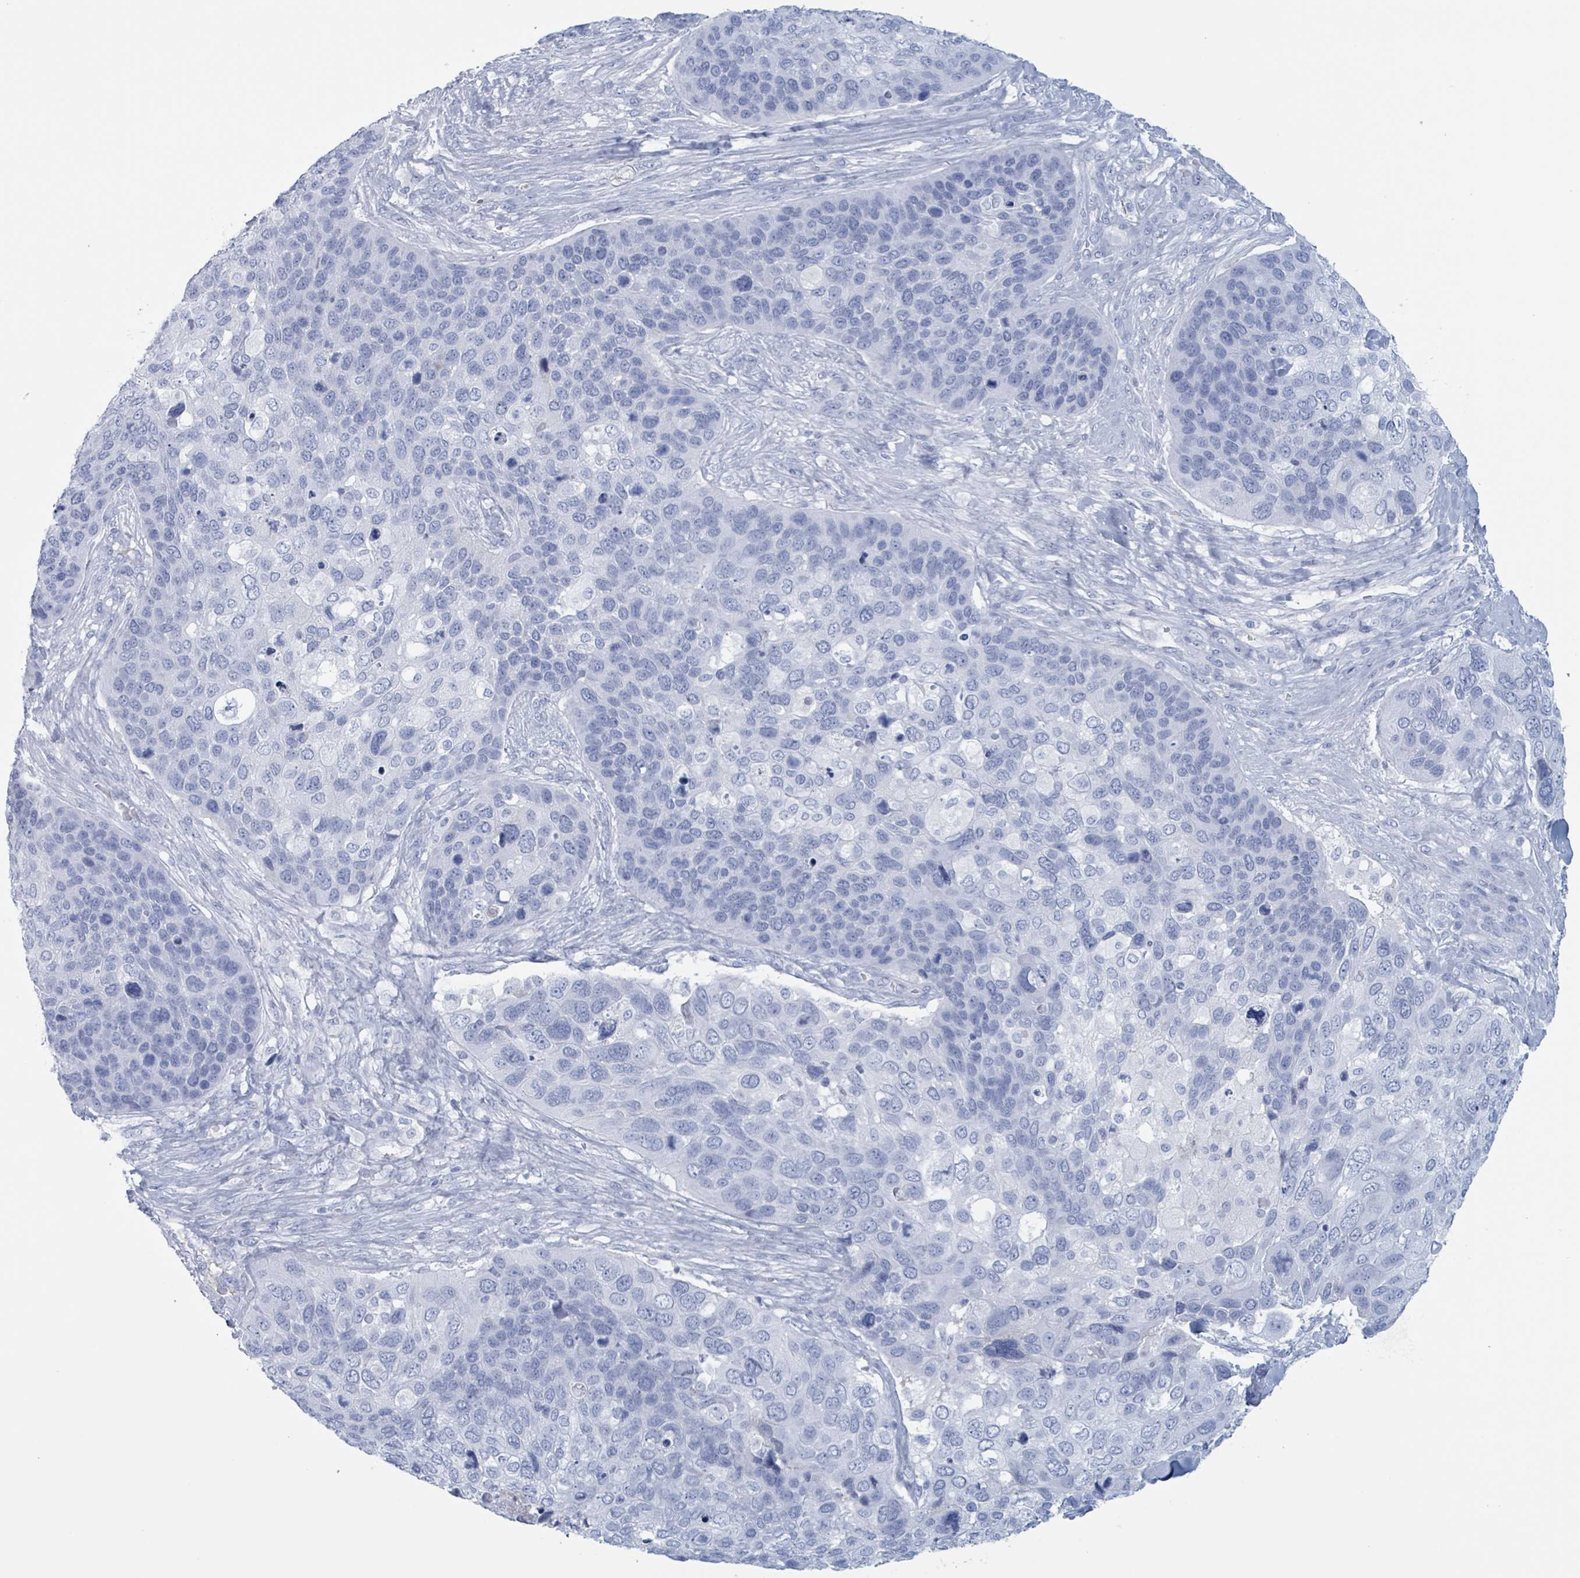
{"staining": {"intensity": "negative", "quantity": "none", "location": "none"}, "tissue": "skin cancer", "cell_type": "Tumor cells", "image_type": "cancer", "snomed": [{"axis": "morphology", "description": "Basal cell carcinoma"}, {"axis": "topography", "description": "Skin"}], "caption": "Tumor cells are negative for protein expression in human skin basal cell carcinoma.", "gene": "KLK4", "patient": {"sex": "female", "age": 74}}